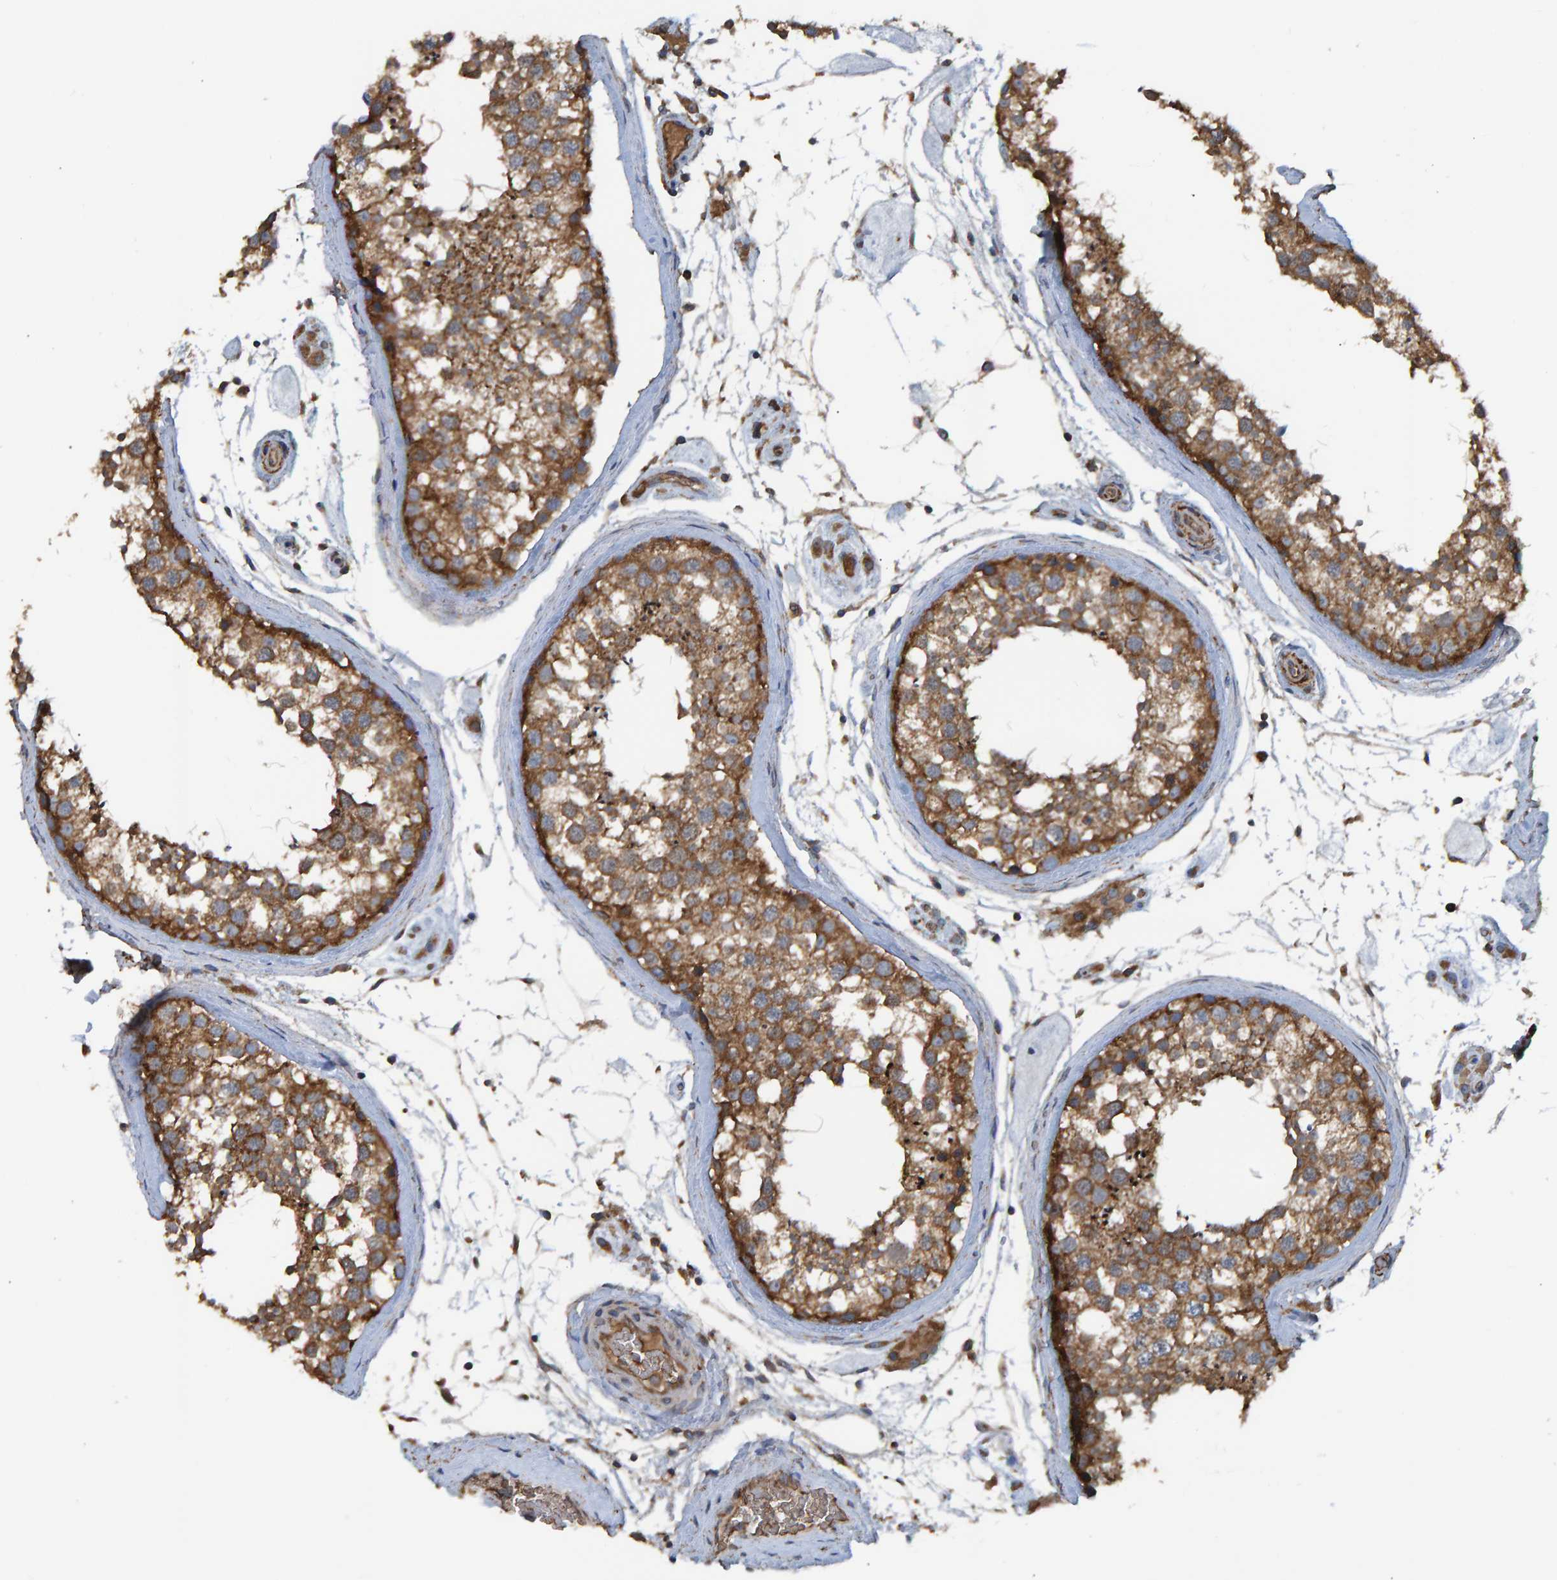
{"staining": {"intensity": "moderate", "quantity": ">75%", "location": "cytoplasmic/membranous"}, "tissue": "testis", "cell_type": "Cells in seminiferous ducts", "image_type": "normal", "snomed": [{"axis": "morphology", "description": "Normal tissue, NOS"}, {"axis": "topography", "description": "Testis"}], "caption": "Brown immunohistochemical staining in benign human testis demonstrates moderate cytoplasmic/membranous positivity in approximately >75% of cells in seminiferous ducts.", "gene": "LRSAM1", "patient": {"sex": "male", "age": 46}}